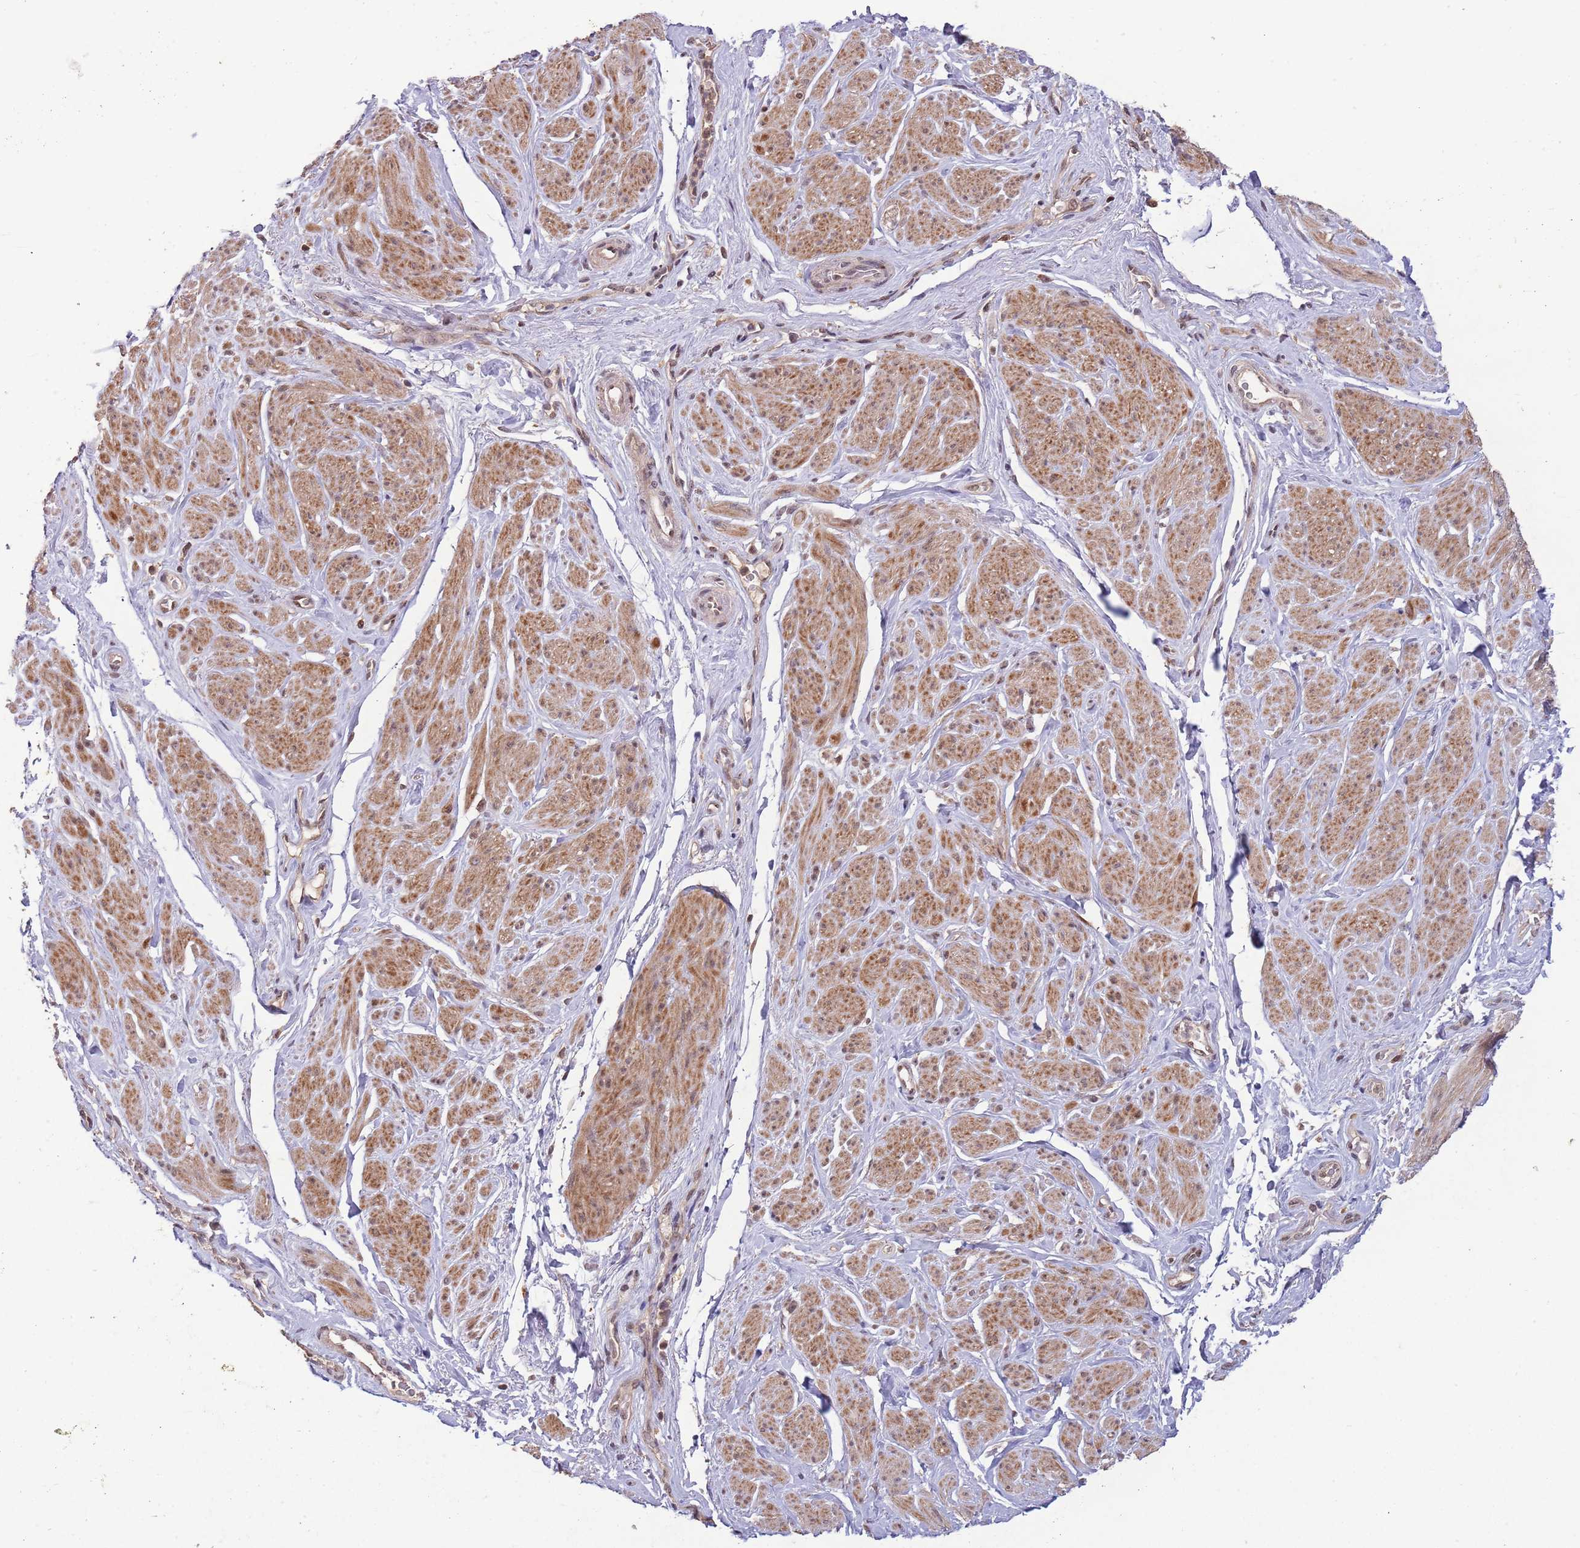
{"staining": {"intensity": "moderate", "quantity": "25%-75%", "location": "cytoplasmic/membranous"}, "tissue": "smooth muscle", "cell_type": "Smooth muscle cells", "image_type": "normal", "snomed": [{"axis": "morphology", "description": "Normal tissue, NOS"}, {"axis": "topography", "description": "Smooth muscle"}, {"axis": "topography", "description": "Peripheral nerve tissue"}], "caption": "Protein staining demonstrates moderate cytoplasmic/membranous staining in approximately 25%-75% of smooth muscle cells in benign smooth muscle.", "gene": "ZNF639", "patient": {"sex": "male", "age": 69}}